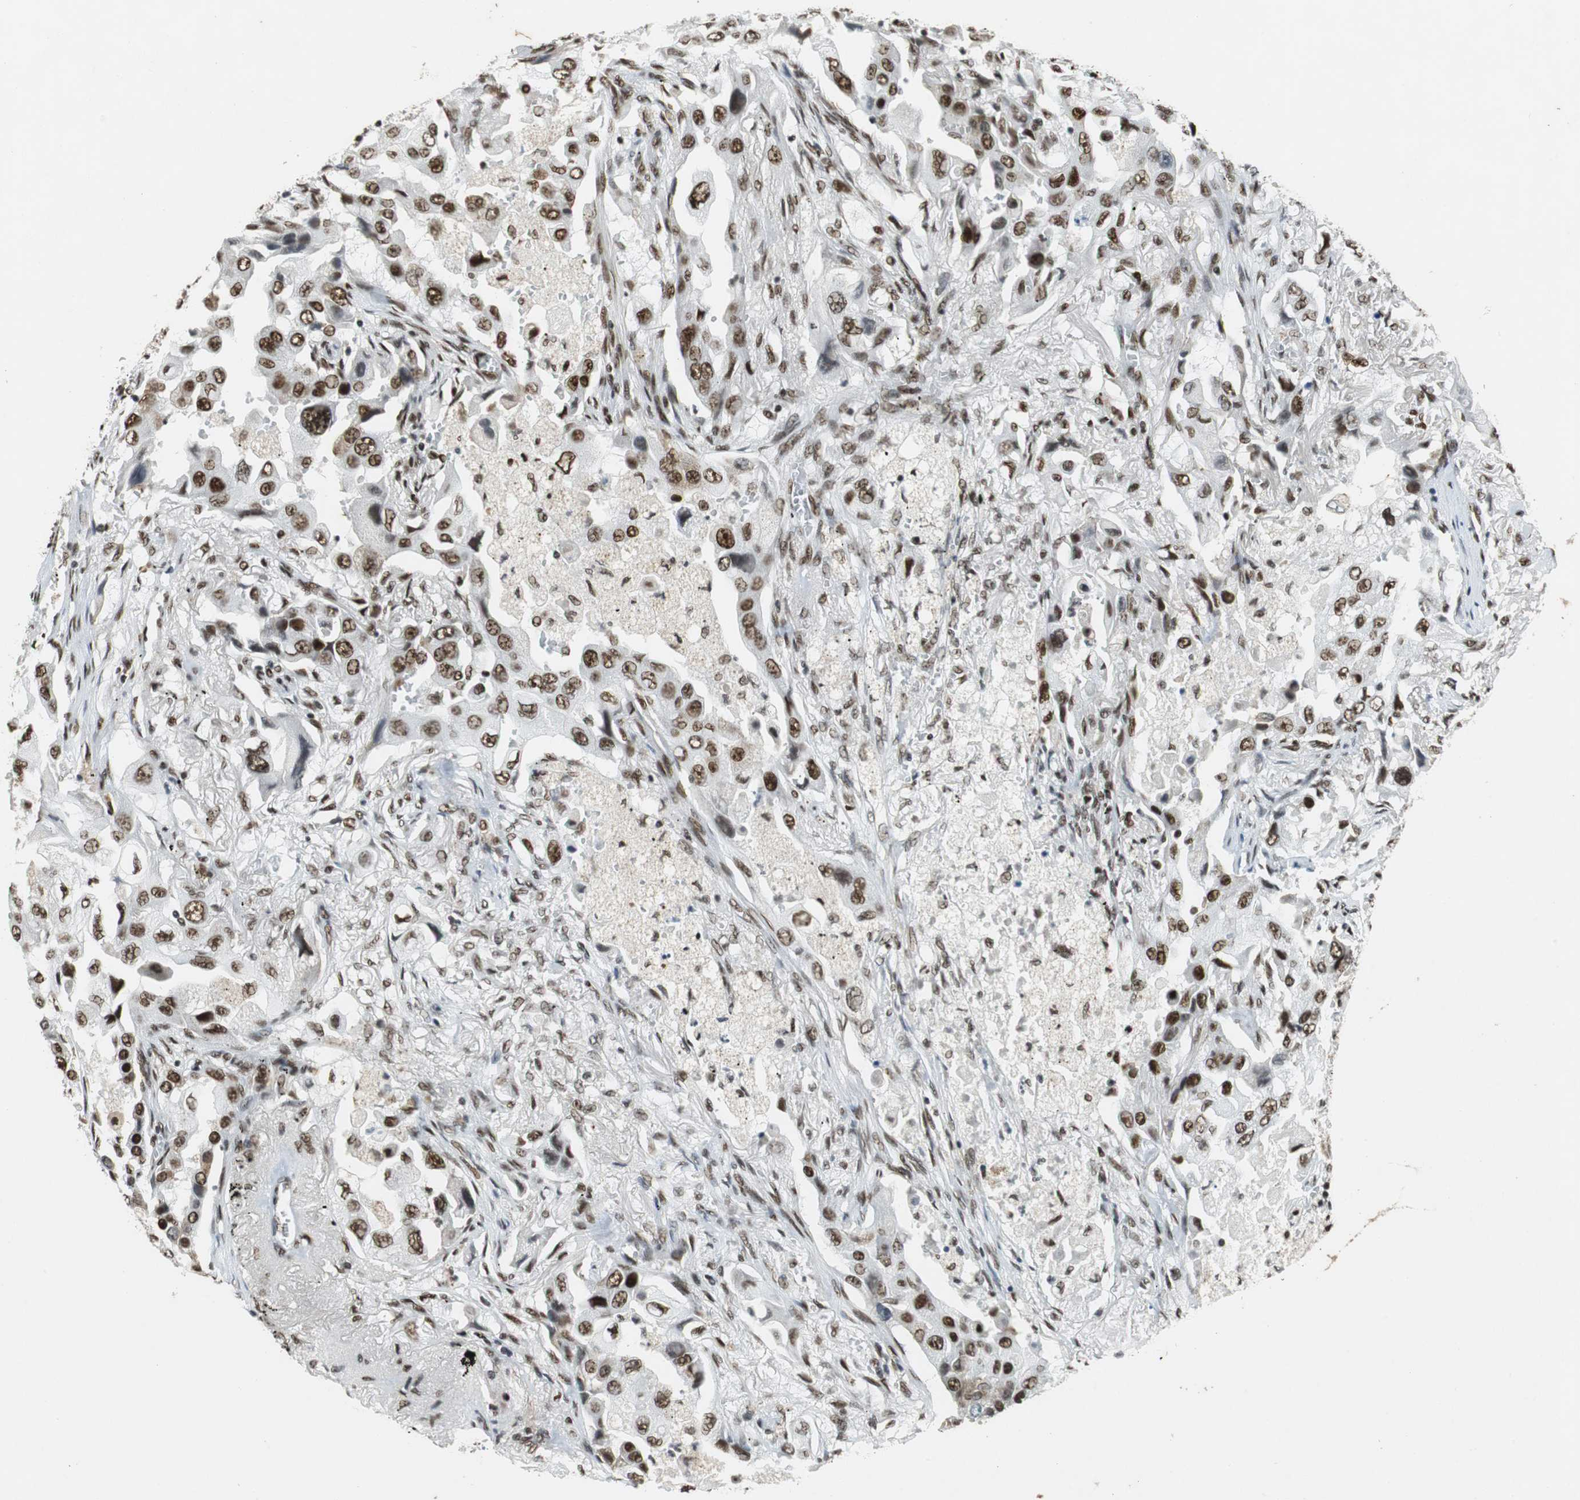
{"staining": {"intensity": "strong", "quantity": ">75%", "location": "nuclear"}, "tissue": "lung cancer", "cell_type": "Tumor cells", "image_type": "cancer", "snomed": [{"axis": "morphology", "description": "Adenocarcinoma, NOS"}, {"axis": "topography", "description": "Lung"}], "caption": "A histopathology image of human lung adenocarcinoma stained for a protein displays strong nuclear brown staining in tumor cells.", "gene": "PRKDC", "patient": {"sex": "female", "age": 65}}